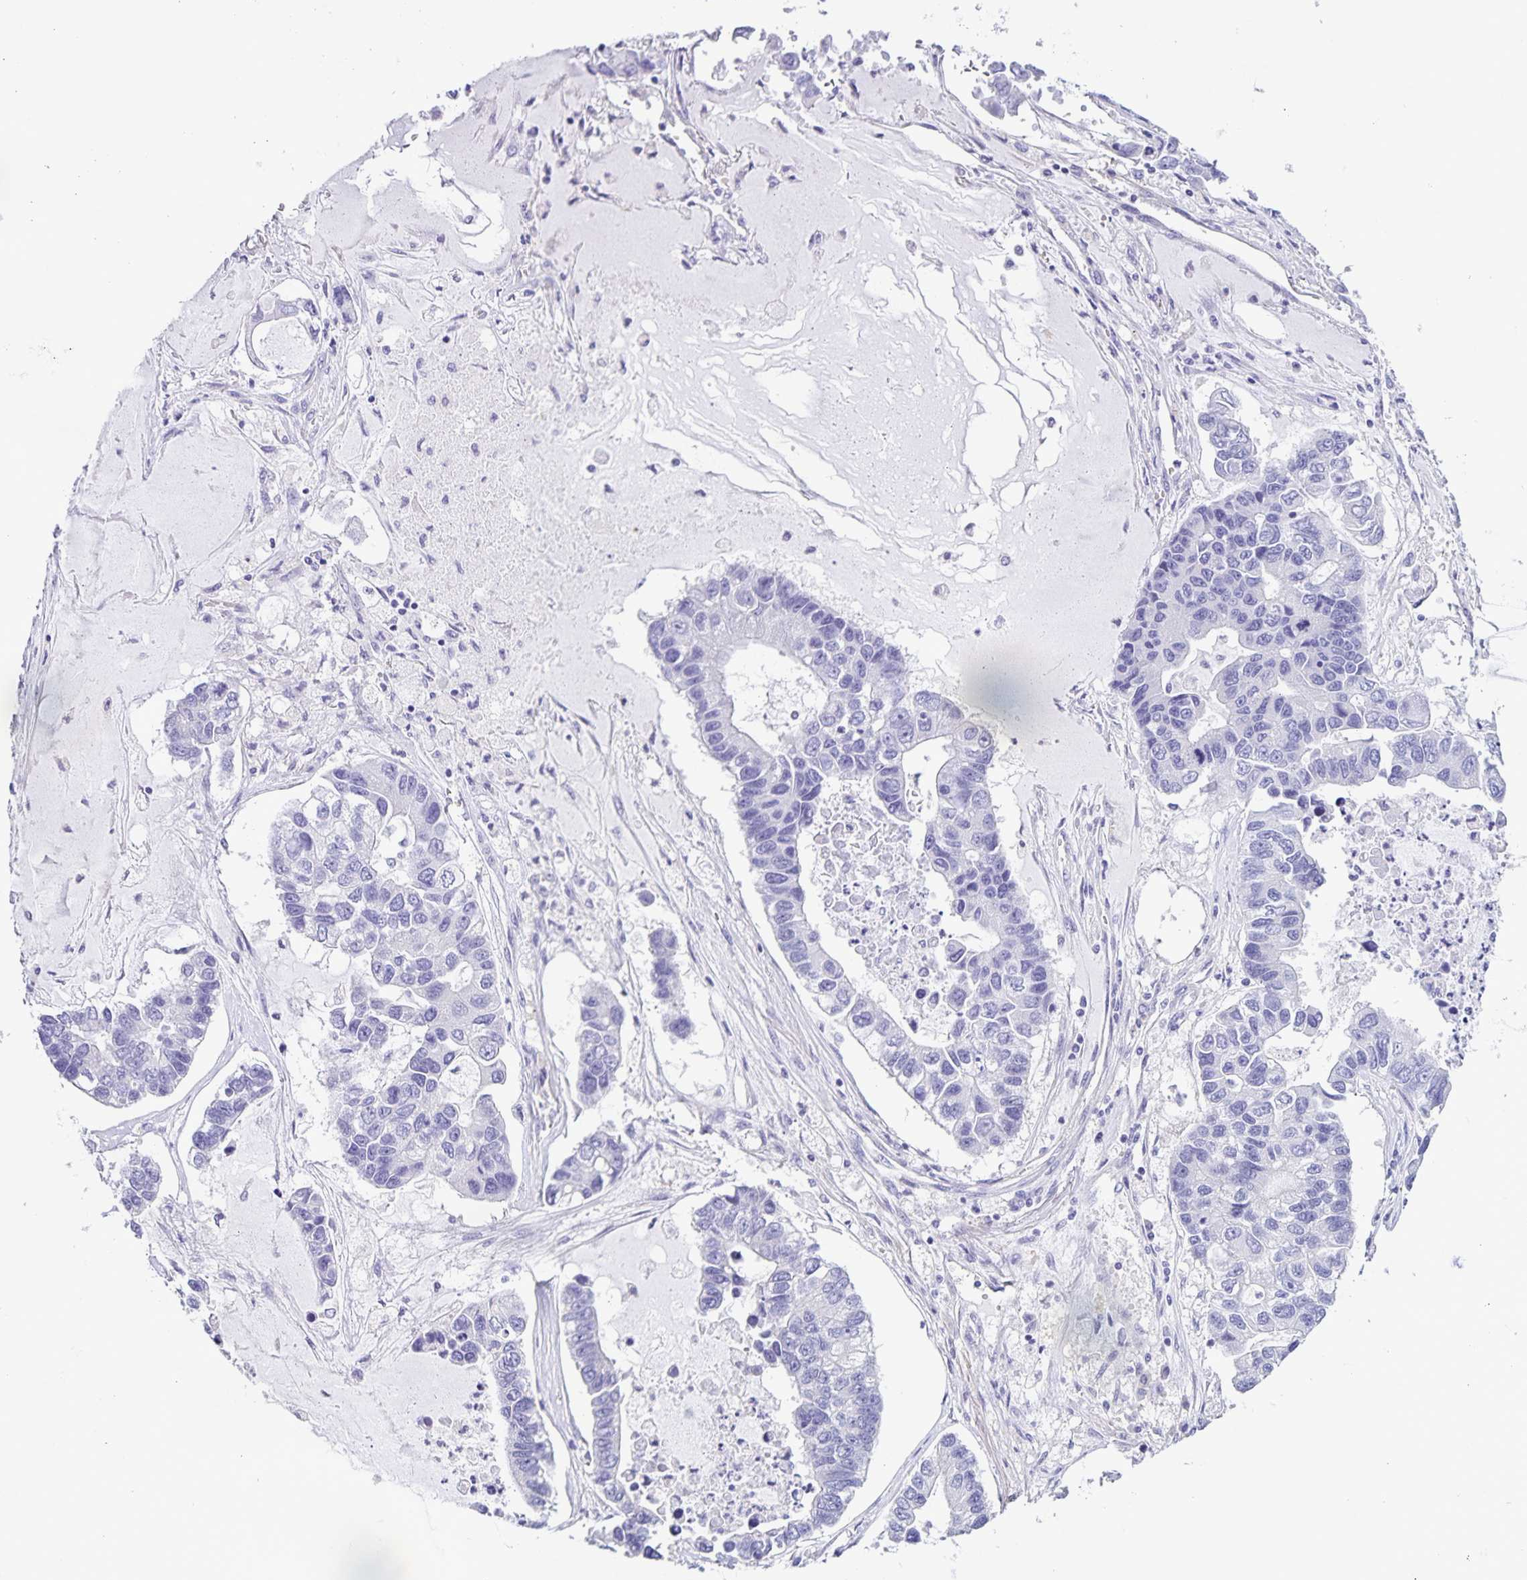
{"staining": {"intensity": "negative", "quantity": "none", "location": "none"}, "tissue": "lung cancer", "cell_type": "Tumor cells", "image_type": "cancer", "snomed": [{"axis": "morphology", "description": "Adenocarcinoma, NOS"}, {"axis": "topography", "description": "Bronchus"}, {"axis": "topography", "description": "Lung"}], "caption": "IHC photomicrograph of neoplastic tissue: human adenocarcinoma (lung) stained with DAB demonstrates no significant protein staining in tumor cells.", "gene": "BOLL", "patient": {"sex": "female", "age": 51}}